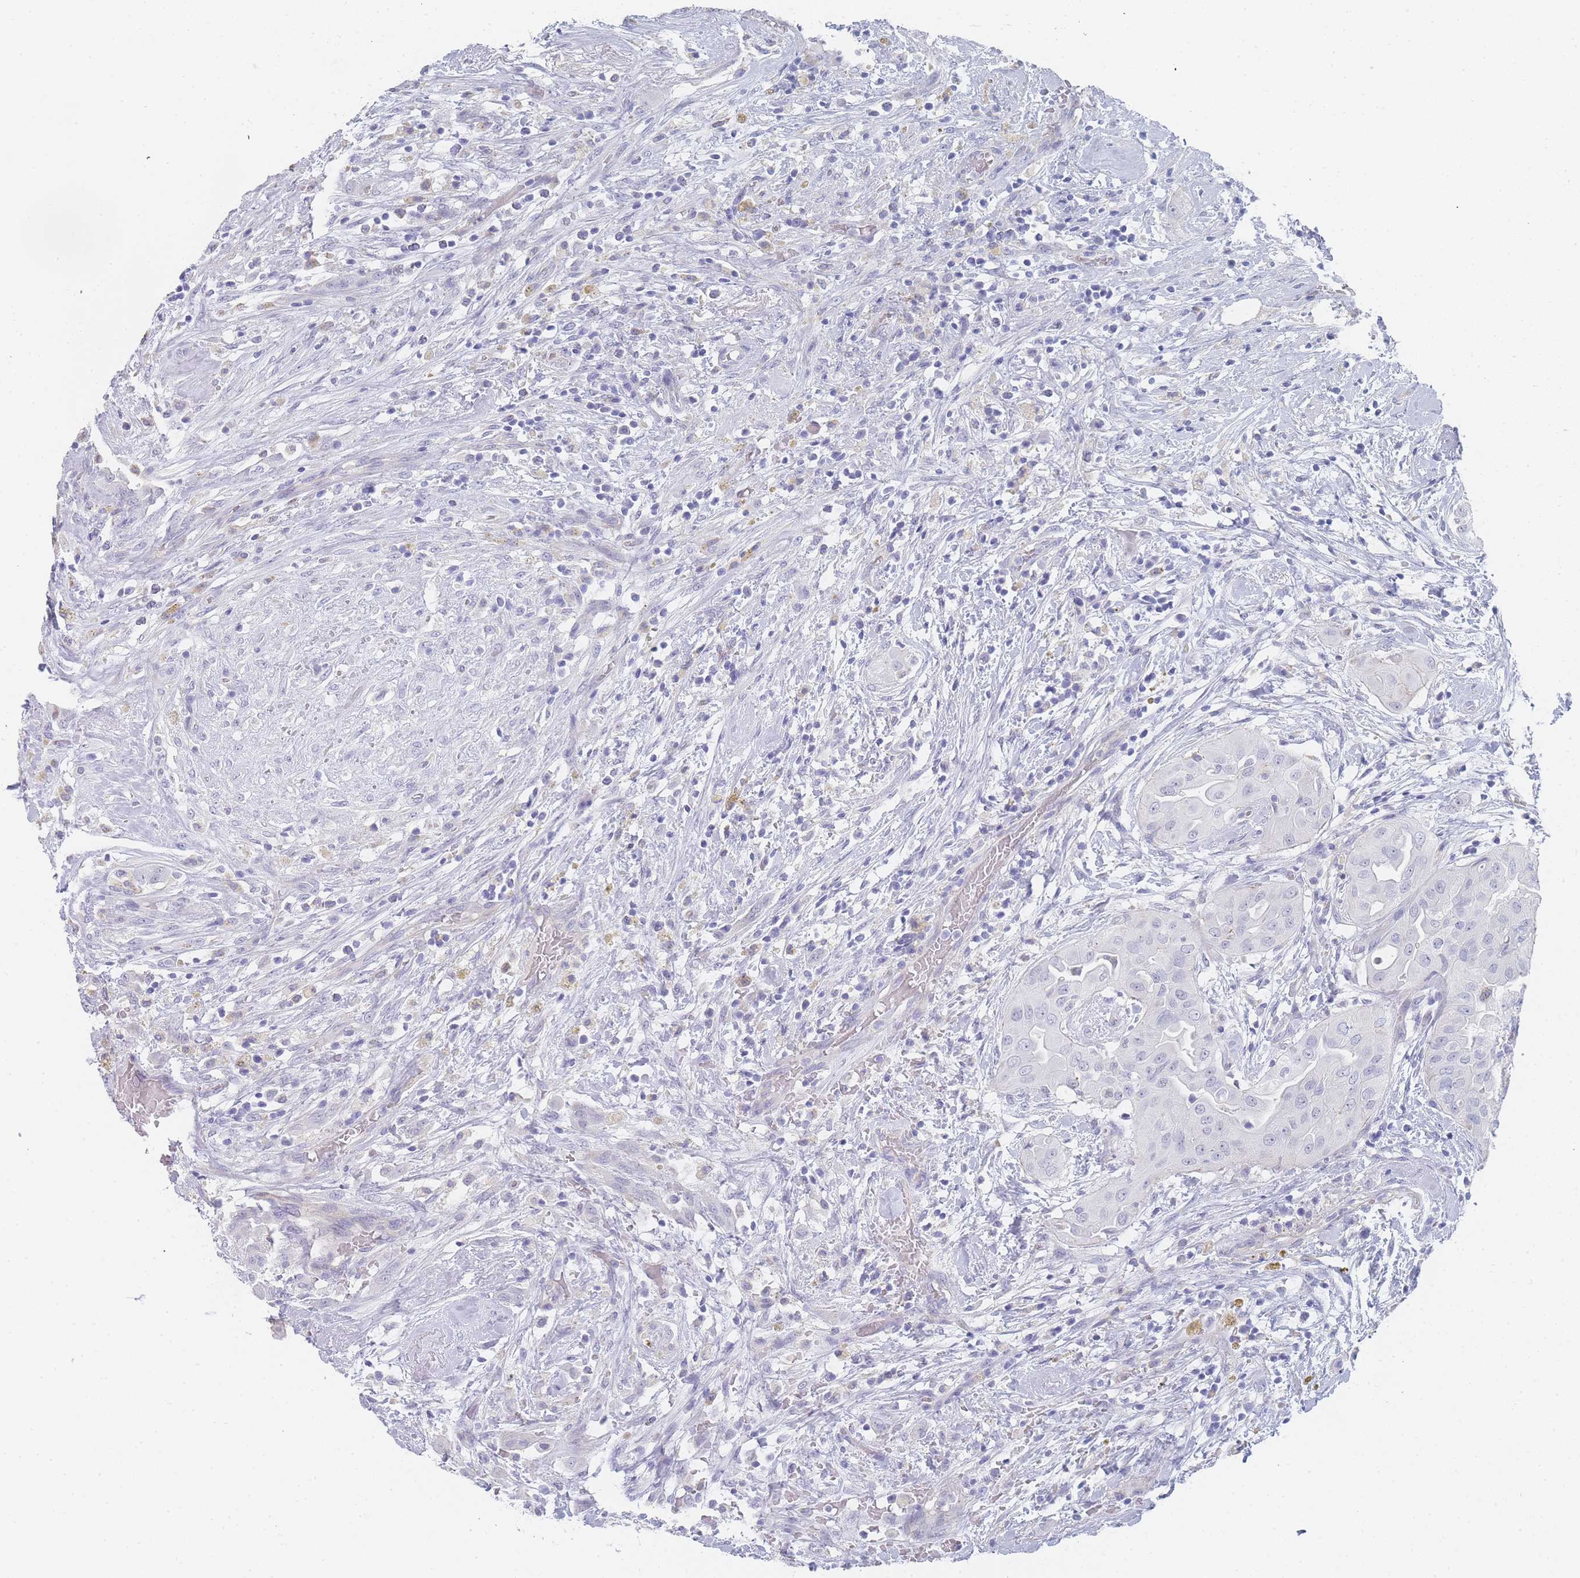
{"staining": {"intensity": "negative", "quantity": "none", "location": "none"}, "tissue": "thyroid cancer", "cell_type": "Tumor cells", "image_type": "cancer", "snomed": [{"axis": "morphology", "description": "Papillary adenocarcinoma, NOS"}, {"axis": "topography", "description": "Thyroid gland"}], "caption": "Immunohistochemistry image of papillary adenocarcinoma (thyroid) stained for a protein (brown), which displays no staining in tumor cells.", "gene": "IMPG1", "patient": {"sex": "female", "age": 59}}